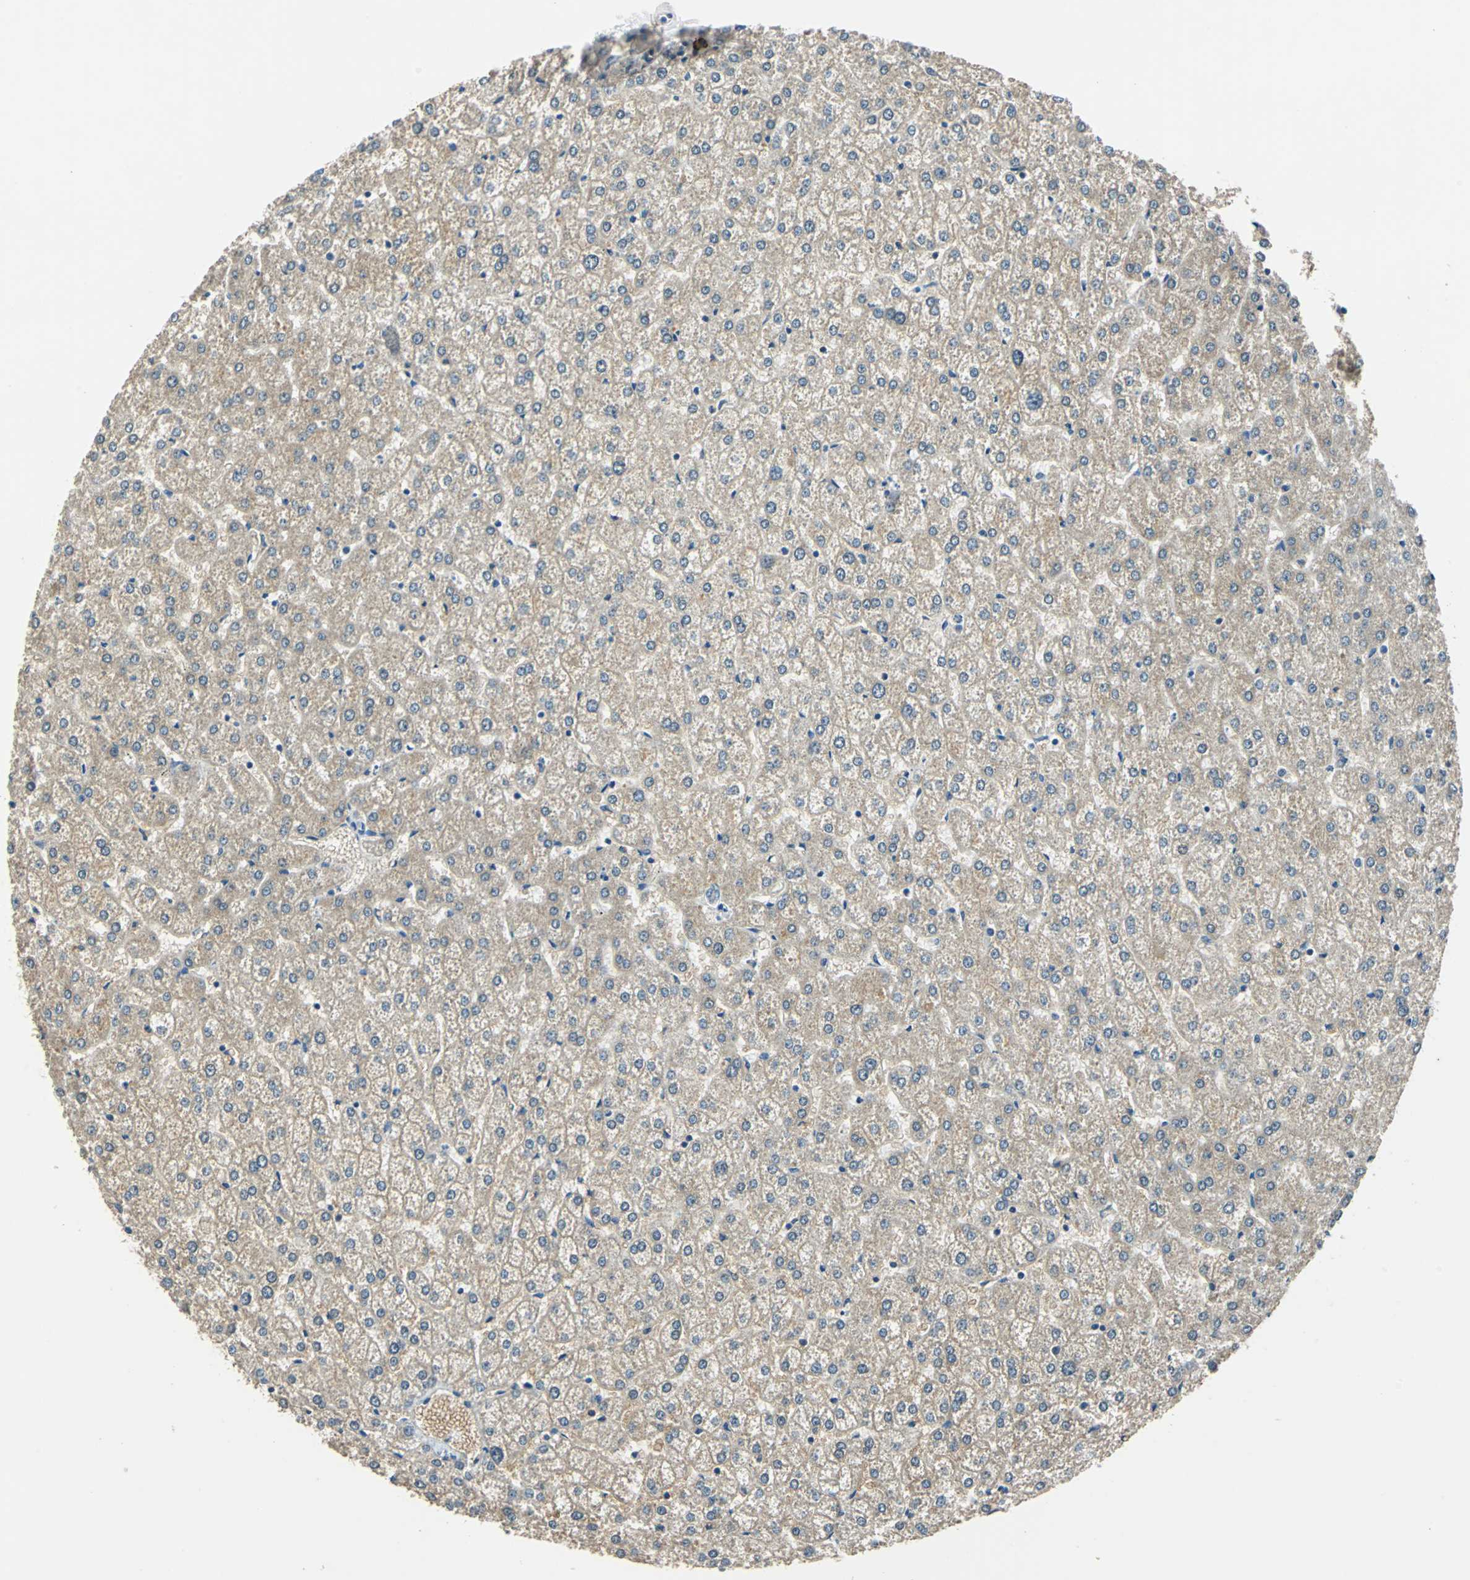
{"staining": {"intensity": "weak", "quantity": "25%-75%", "location": "cytoplasmic/membranous"}, "tissue": "liver", "cell_type": "Cholangiocytes", "image_type": "normal", "snomed": [{"axis": "morphology", "description": "Normal tissue, NOS"}, {"axis": "topography", "description": "Liver"}], "caption": "A high-resolution image shows IHC staining of normal liver, which displays weak cytoplasmic/membranous positivity in approximately 25%-75% of cholangiocytes. The staining is performed using DAB brown chromogen to label protein expression. The nuclei are counter-stained blue using hematoxylin.", "gene": "CPA3", "patient": {"sex": "female", "age": 32}}